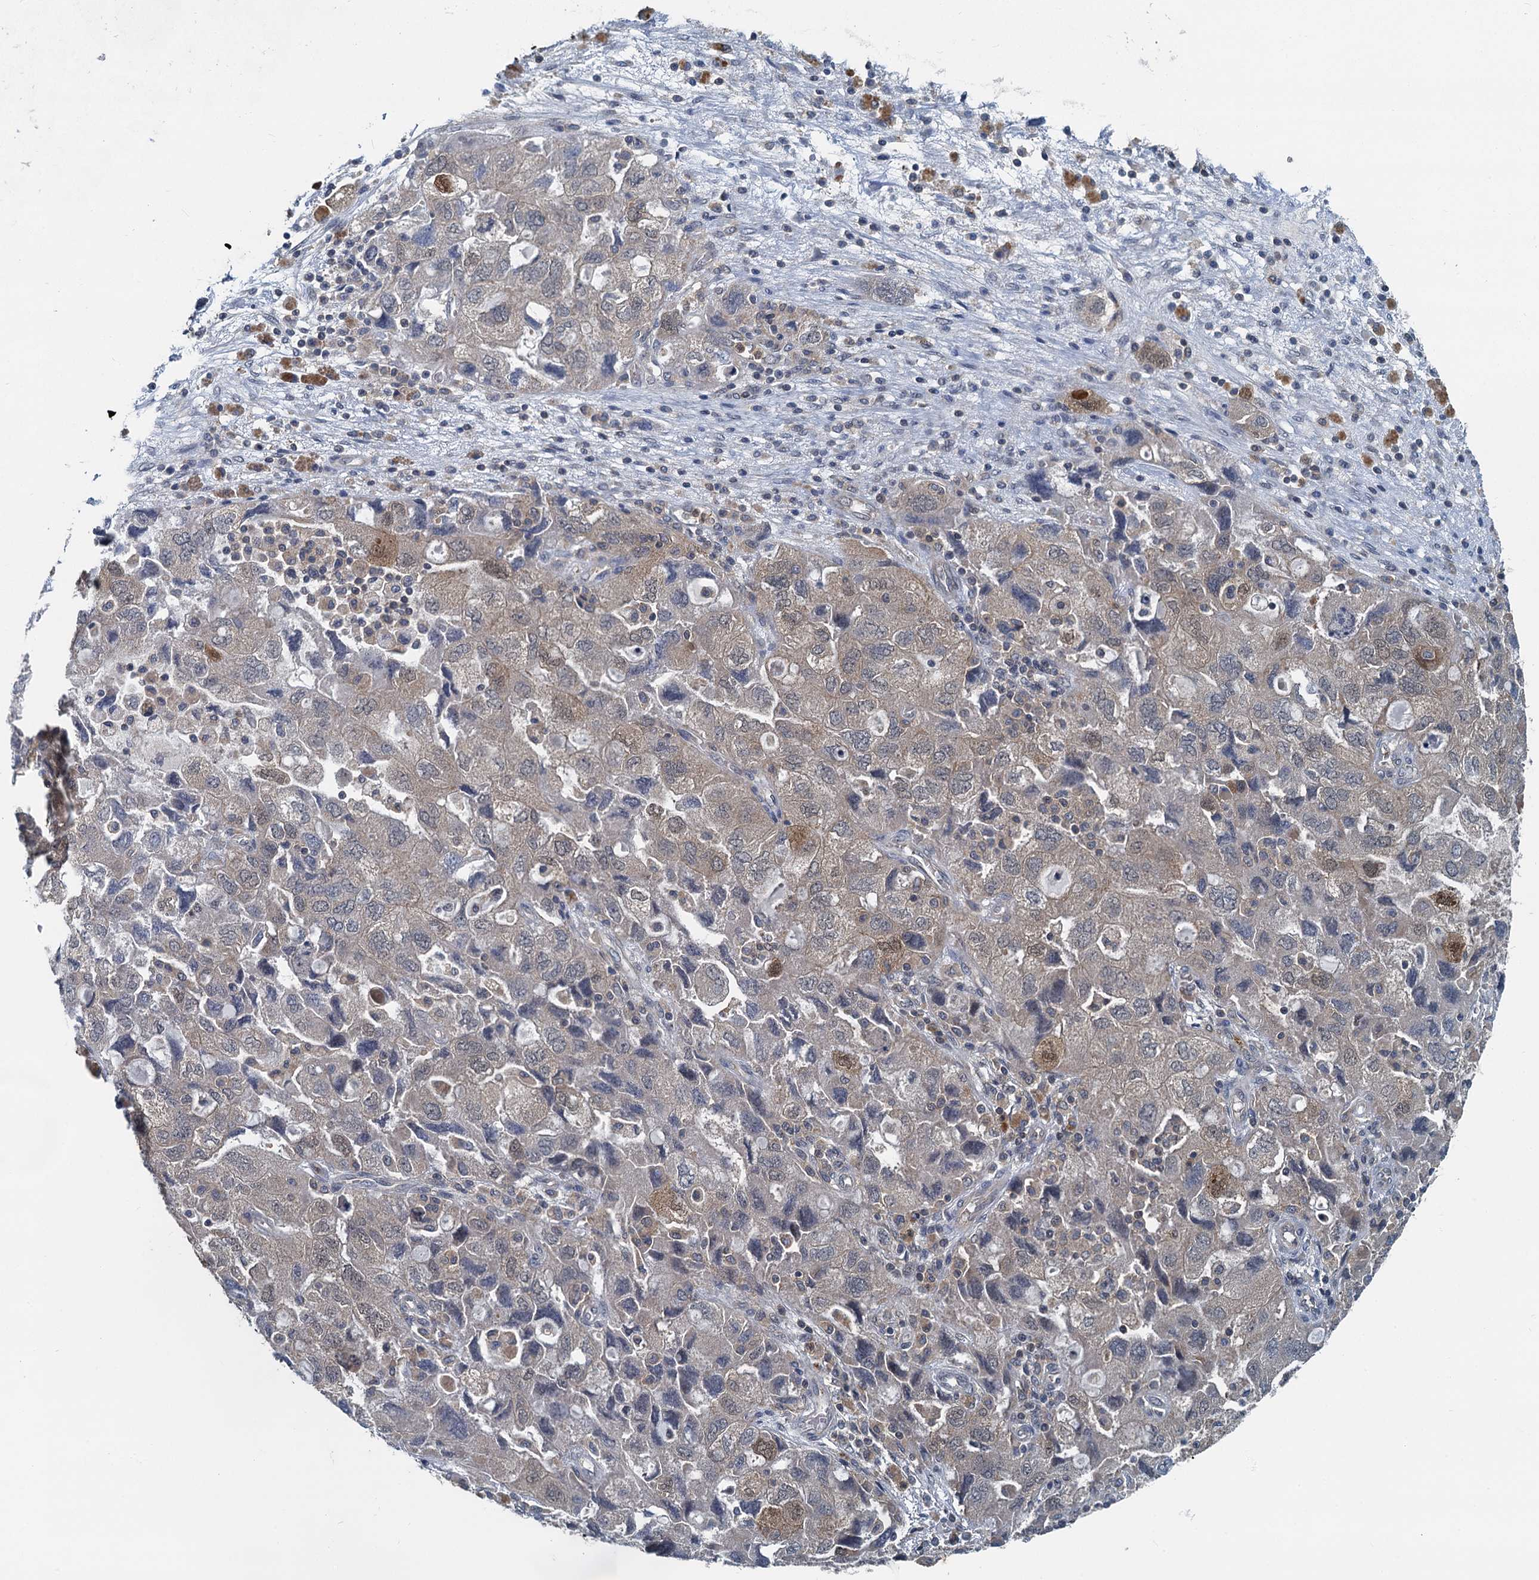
{"staining": {"intensity": "weak", "quantity": "25%-75%", "location": "cytoplasmic/membranous"}, "tissue": "ovarian cancer", "cell_type": "Tumor cells", "image_type": "cancer", "snomed": [{"axis": "morphology", "description": "Carcinoma, NOS"}, {"axis": "morphology", "description": "Cystadenocarcinoma, serous, NOS"}, {"axis": "topography", "description": "Ovary"}], "caption": "Brown immunohistochemical staining in human ovarian cancer reveals weak cytoplasmic/membranous positivity in approximately 25%-75% of tumor cells. The protein is stained brown, and the nuclei are stained in blue (DAB (3,3'-diaminobenzidine) IHC with brightfield microscopy, high magnification).", "gene": "GCLM", "patient": {"sex": "female", "age": 69}}